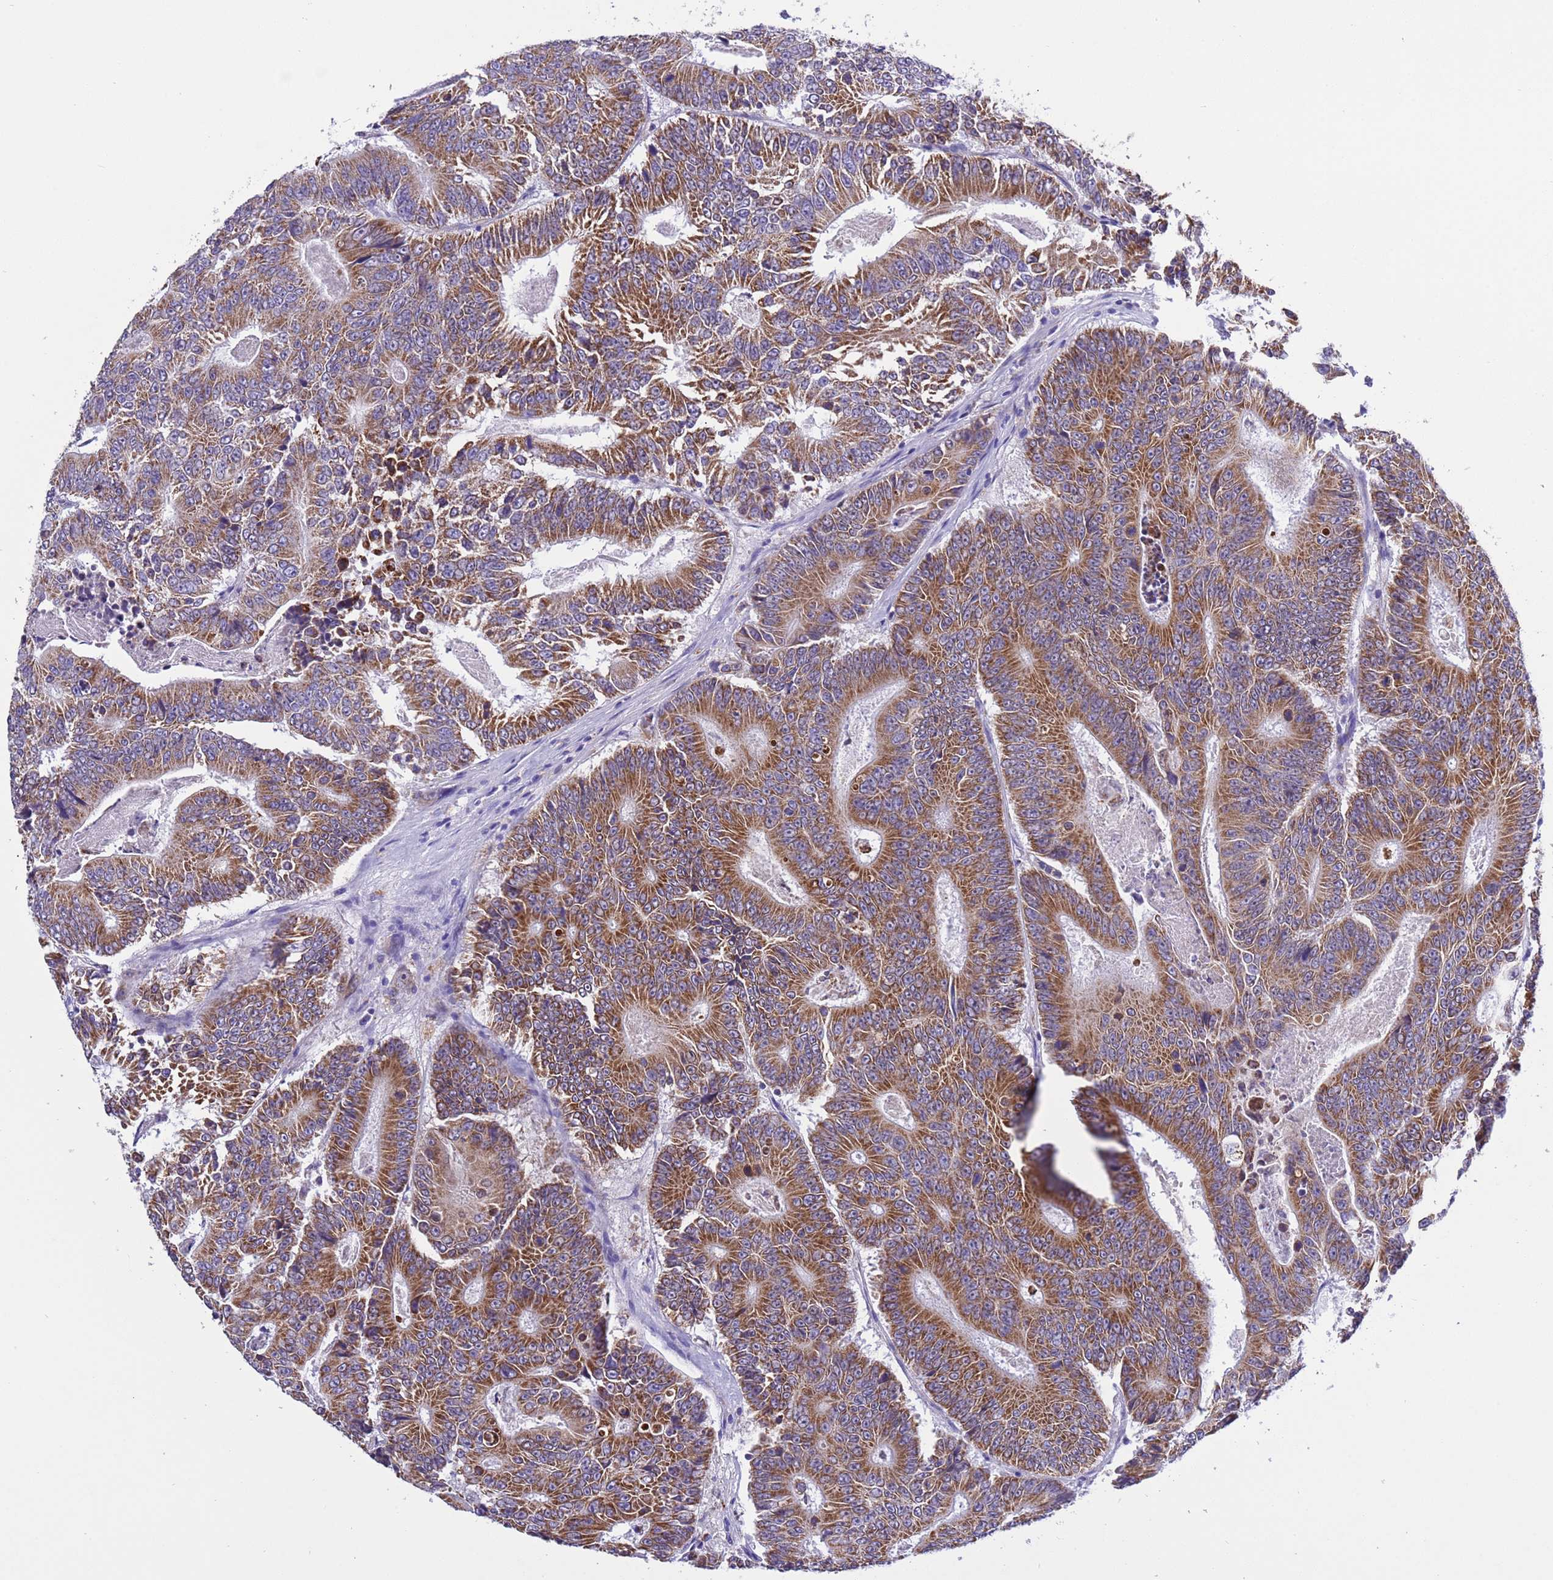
{"staining": {"intensity": "moderate", "quantity": ">75%", "location": "cytoplasmic/membranous"}, "tissue": "colorectal cancer", "cell_type": "Tumor cells", "image_type": "cancer", "snomed": [{"axis": "morphology", "description": "Adenocarcinoma, NOS"}, {"axis": "topography", "description": "Colon"}], "caption": "Protein positivity by IHC demonstrates moderate cytoplasmic/membranous expression in approximately >75% of tumor cells in colorectal cancer (adenocarcinoma).", "gene": "CCDC191", "patient": {"sex": "male", "age": 83}}